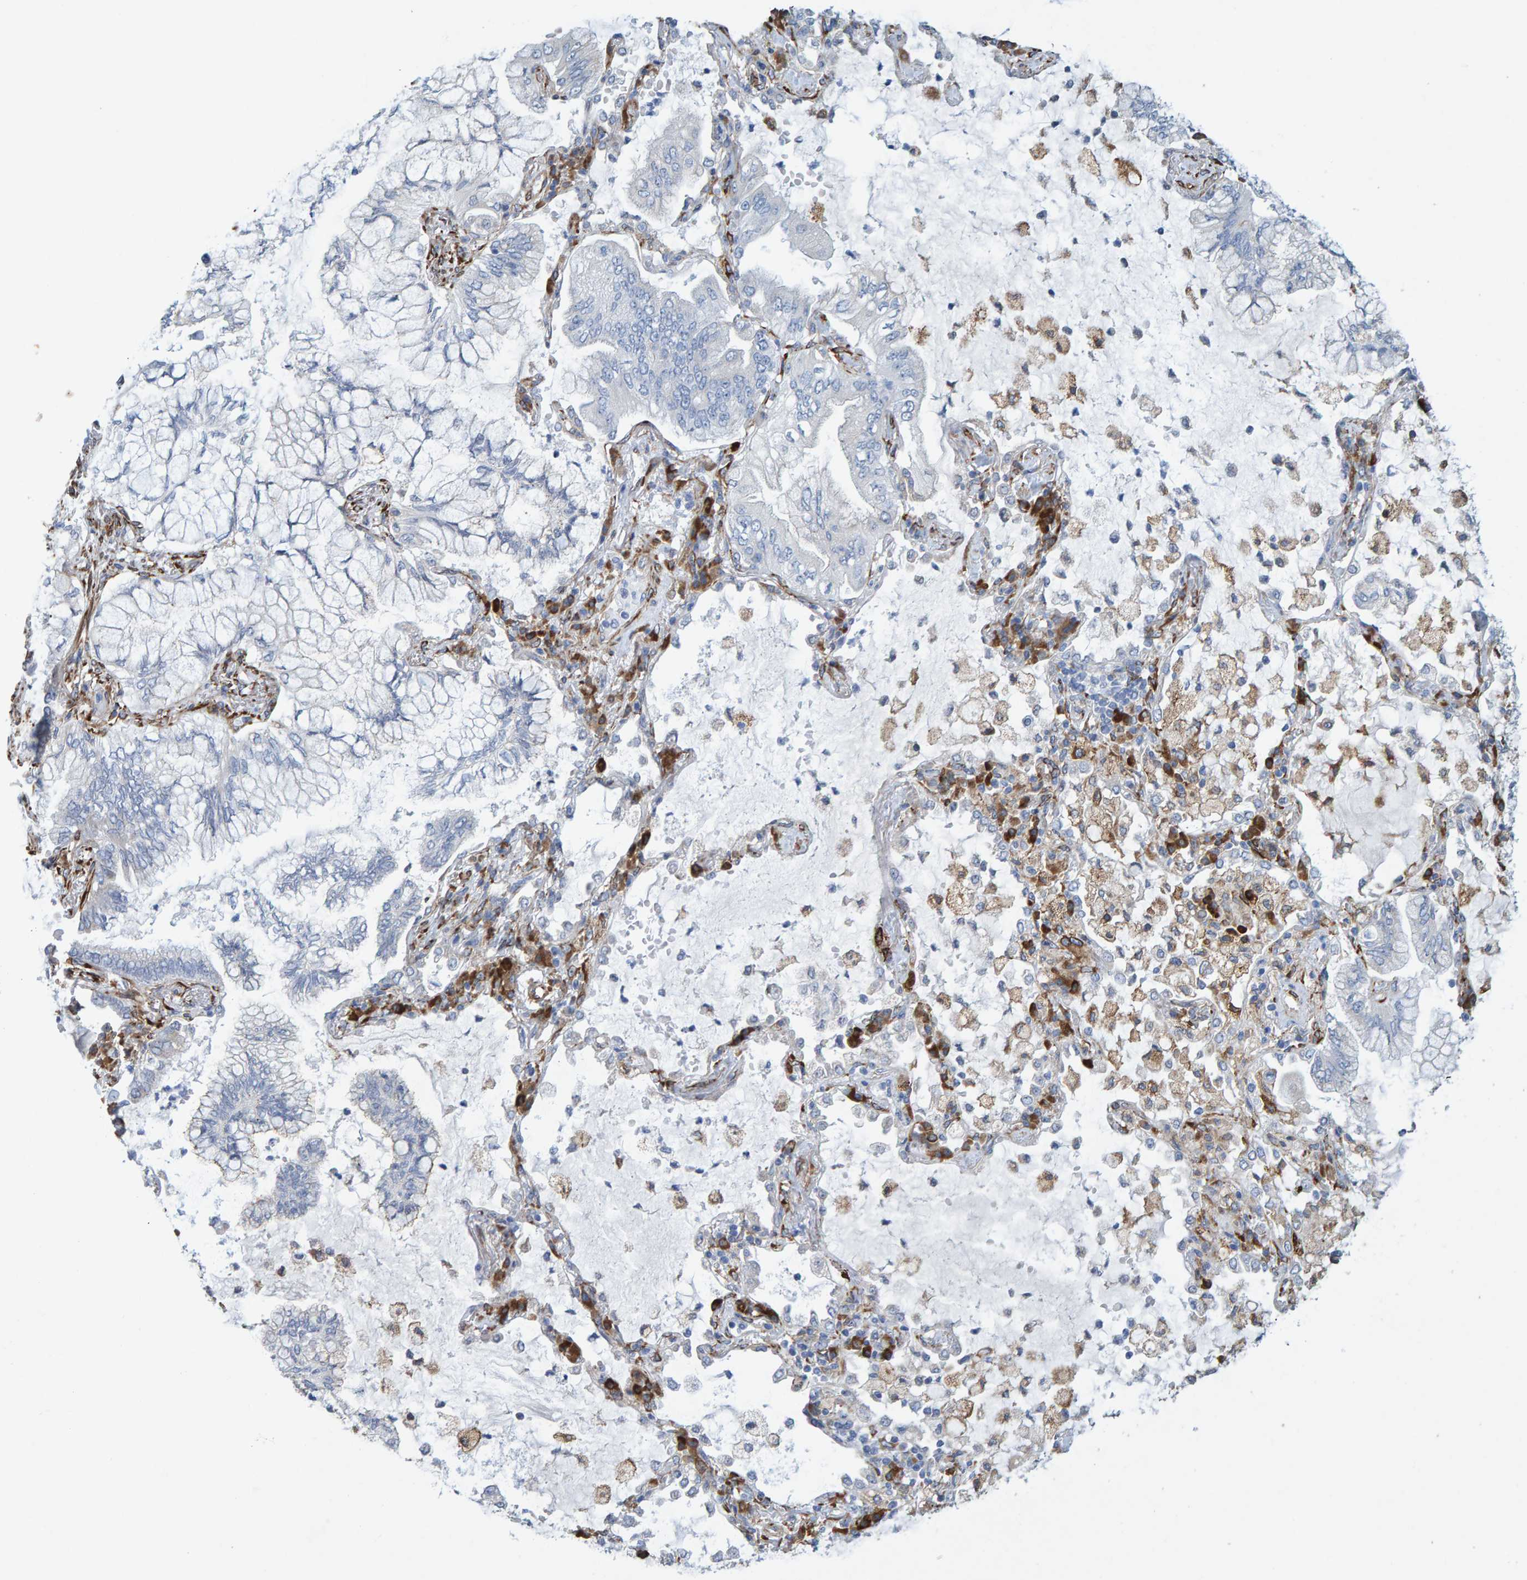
{"staining": {"intensity": "negative", "quantity": "none", "location": "none"}, "tissue": "lung cancer", "cell_type": "Tumor cells", "image_type": "cancer", "snomed": [{"axis": "morphology", "description": "Adenocarcinoma, NOS"}, {"axis": "topography", "description": "Lung"}], "caption": "This is a micrograph of IHC staining of lung cancer (adenocarcinoma), which shows no staining in tumor cells.", "gene": "MMP16", "patient": {"sex": "female", "age": 70}}